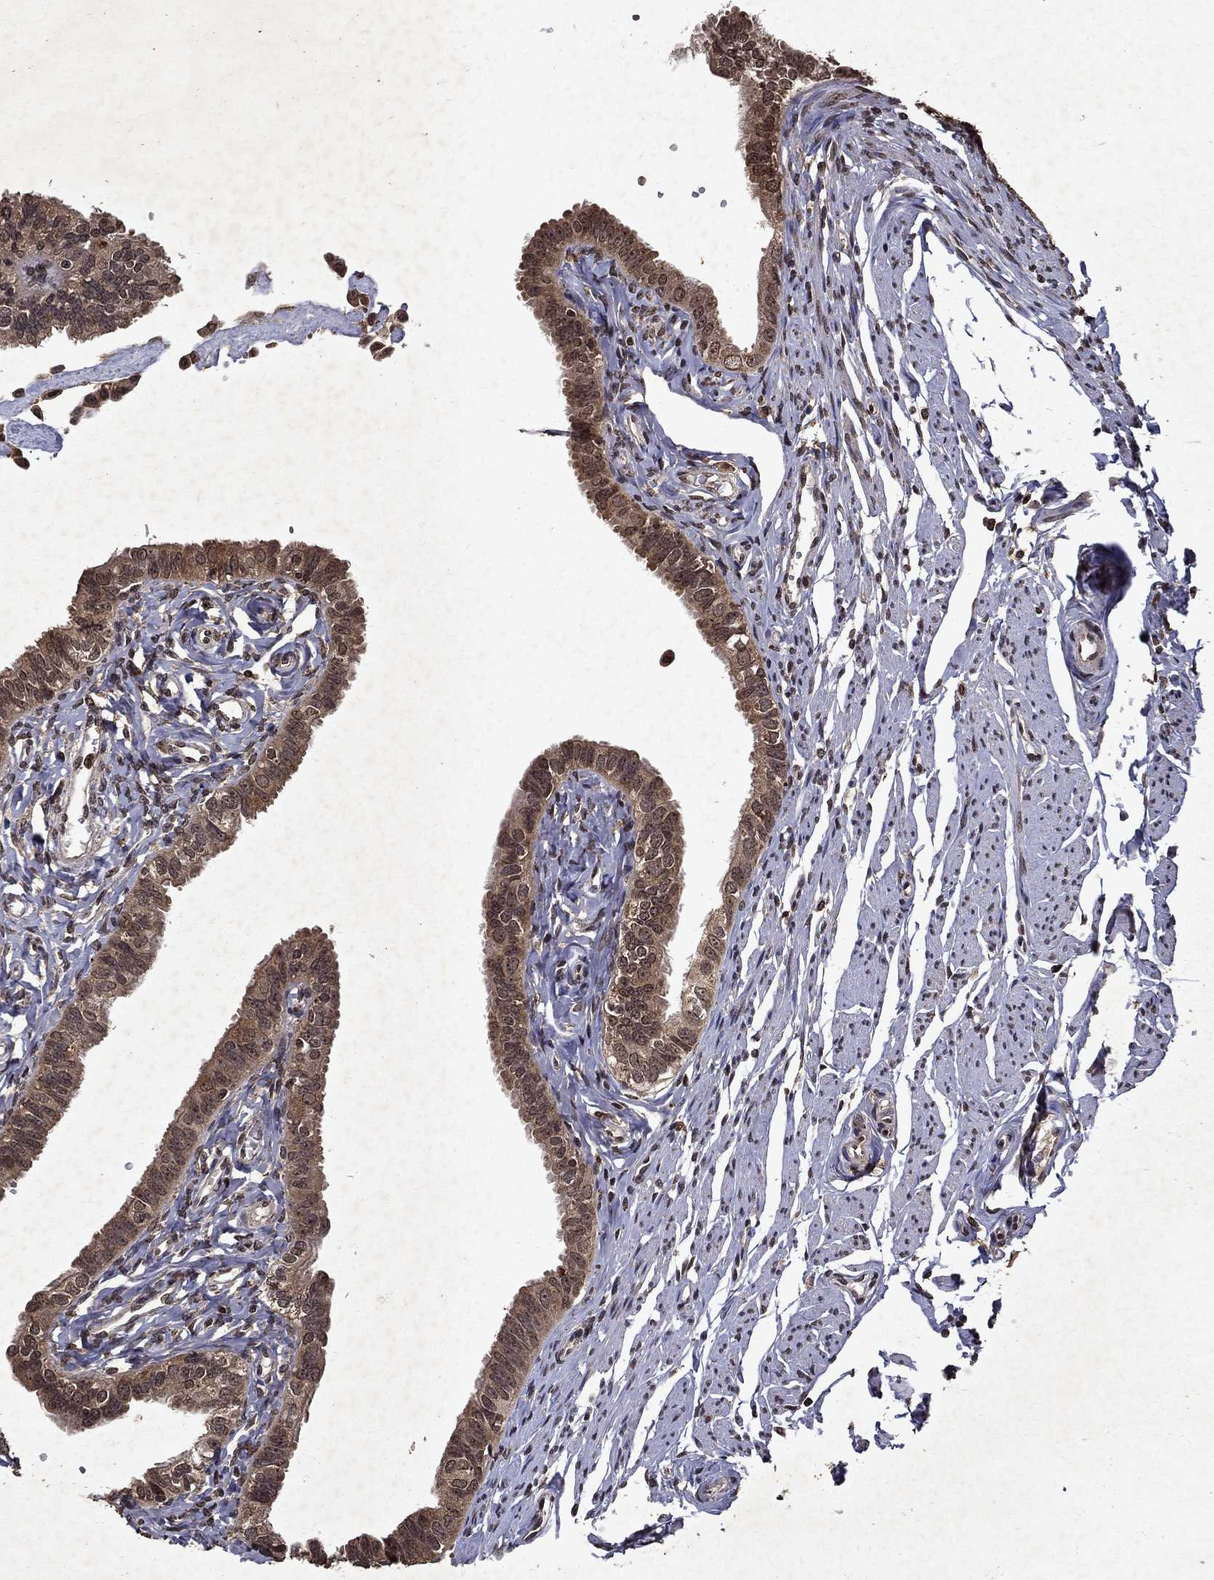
{"staining": {"intensity": "moderate", "quantity": ">75%", "location": "cytoplasmic/membranous"}, "tissue": "fallopian tube", "cell_type": "Glandular cells", "image_type": "normal", "snomed": [{"axis": "morphology", "description": "Normal tissue, NOS"}, {"axis": "topography", "description": "Fallopian tube"}], "caption": "This histopathology image shows immunohistochemistry (IHC) staining of benign fallopian tube, with medium moderate cytoplasmic/membranous staining in approximately >75% of glandular cells.", "gene": "PIN4", "patient": {"sex": "female", "age": 54}}